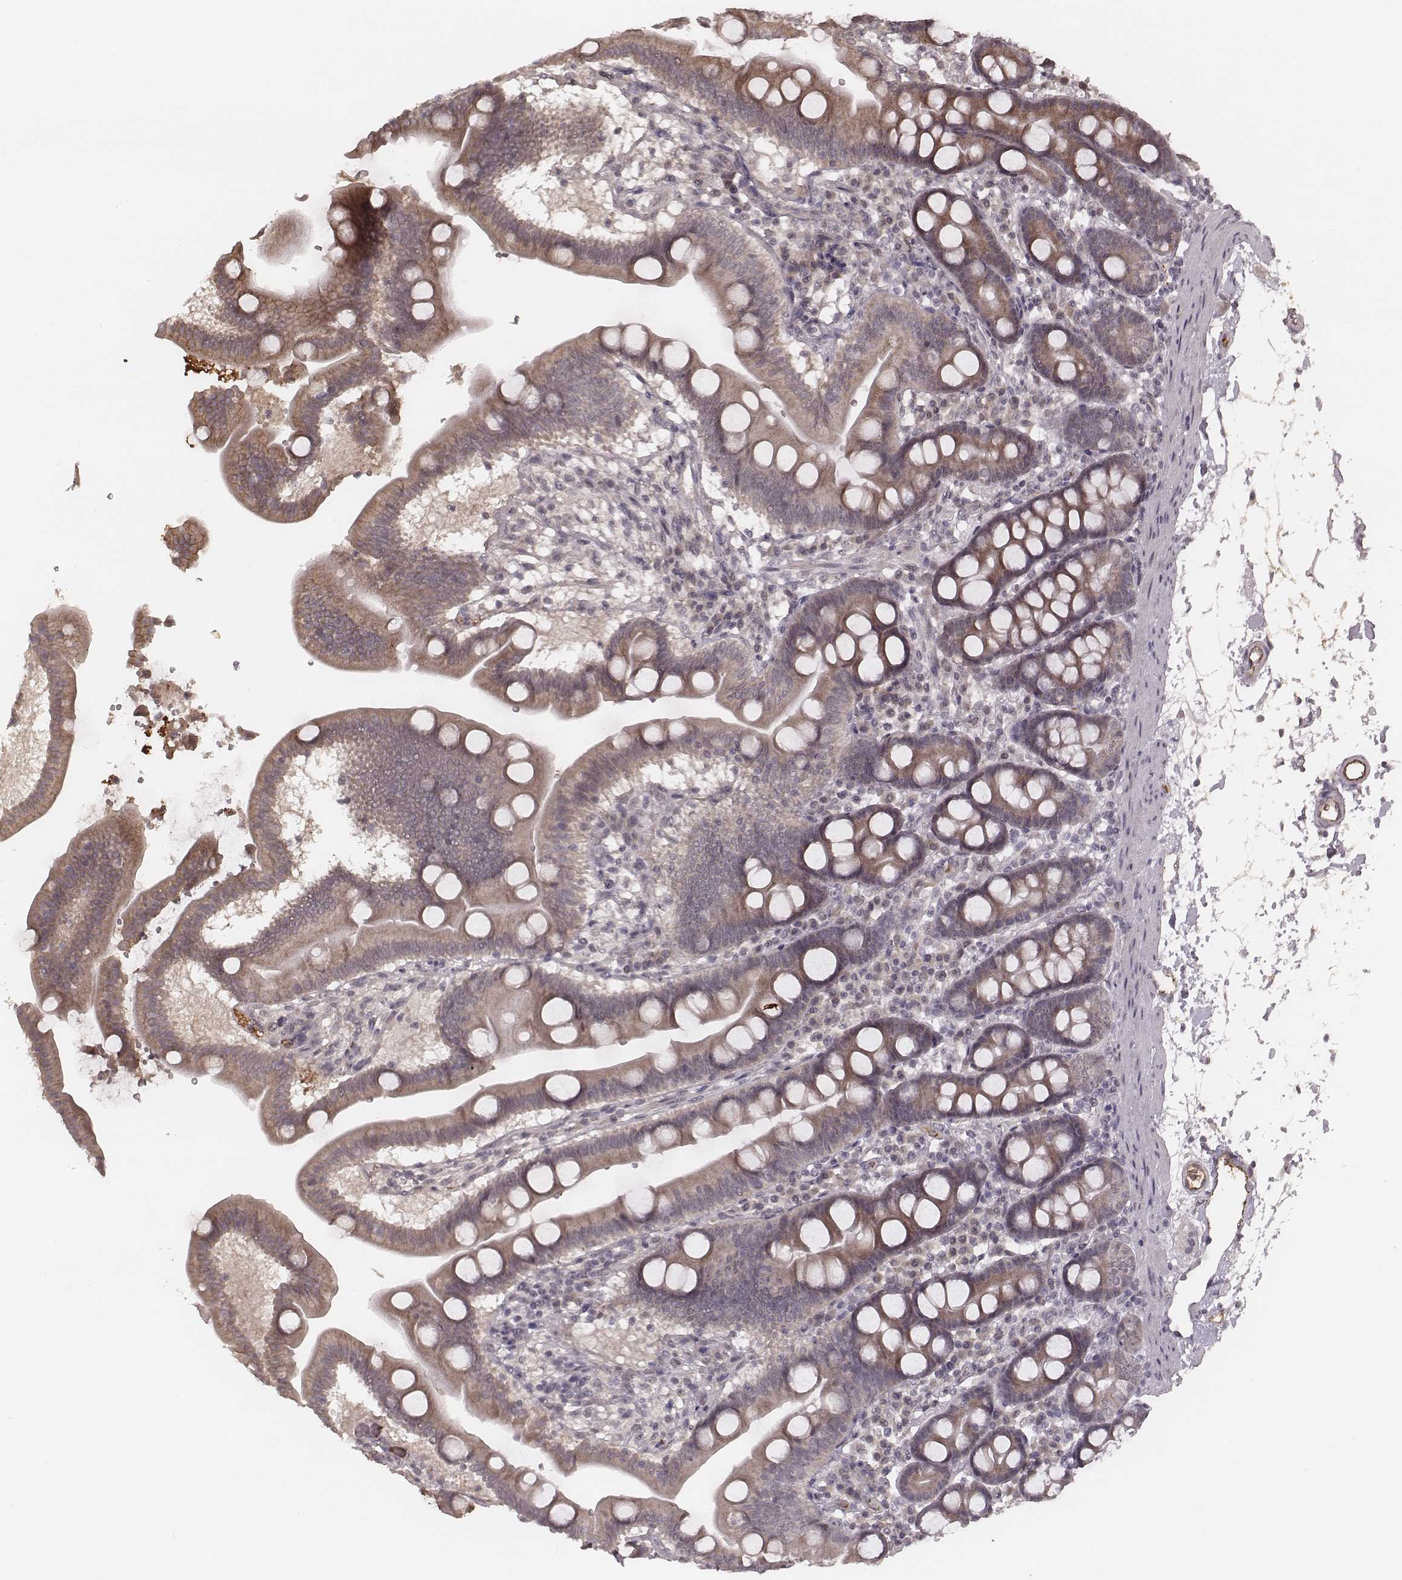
{"staining": {"intensity": "weak", "quantity": "<25%", "location": "cytoplasmic/membranous"}, "tissue": "duodenum", "cell_type": "Glandular cells", "image_type": "normal", "snomed": [{"axis": "morphology", "description": "Normal tissue, NOS"}, {"axis": "topography", "description": "Pancreas"}, {"axis": "topography", "description": "Duodenum"}], "caption": "DAB immunohistochemical staining of benign human duodenum reveals no significant positivity in glandular cells.", "gene": "IL5", "patient": {"sex": "male", "age": 59}}